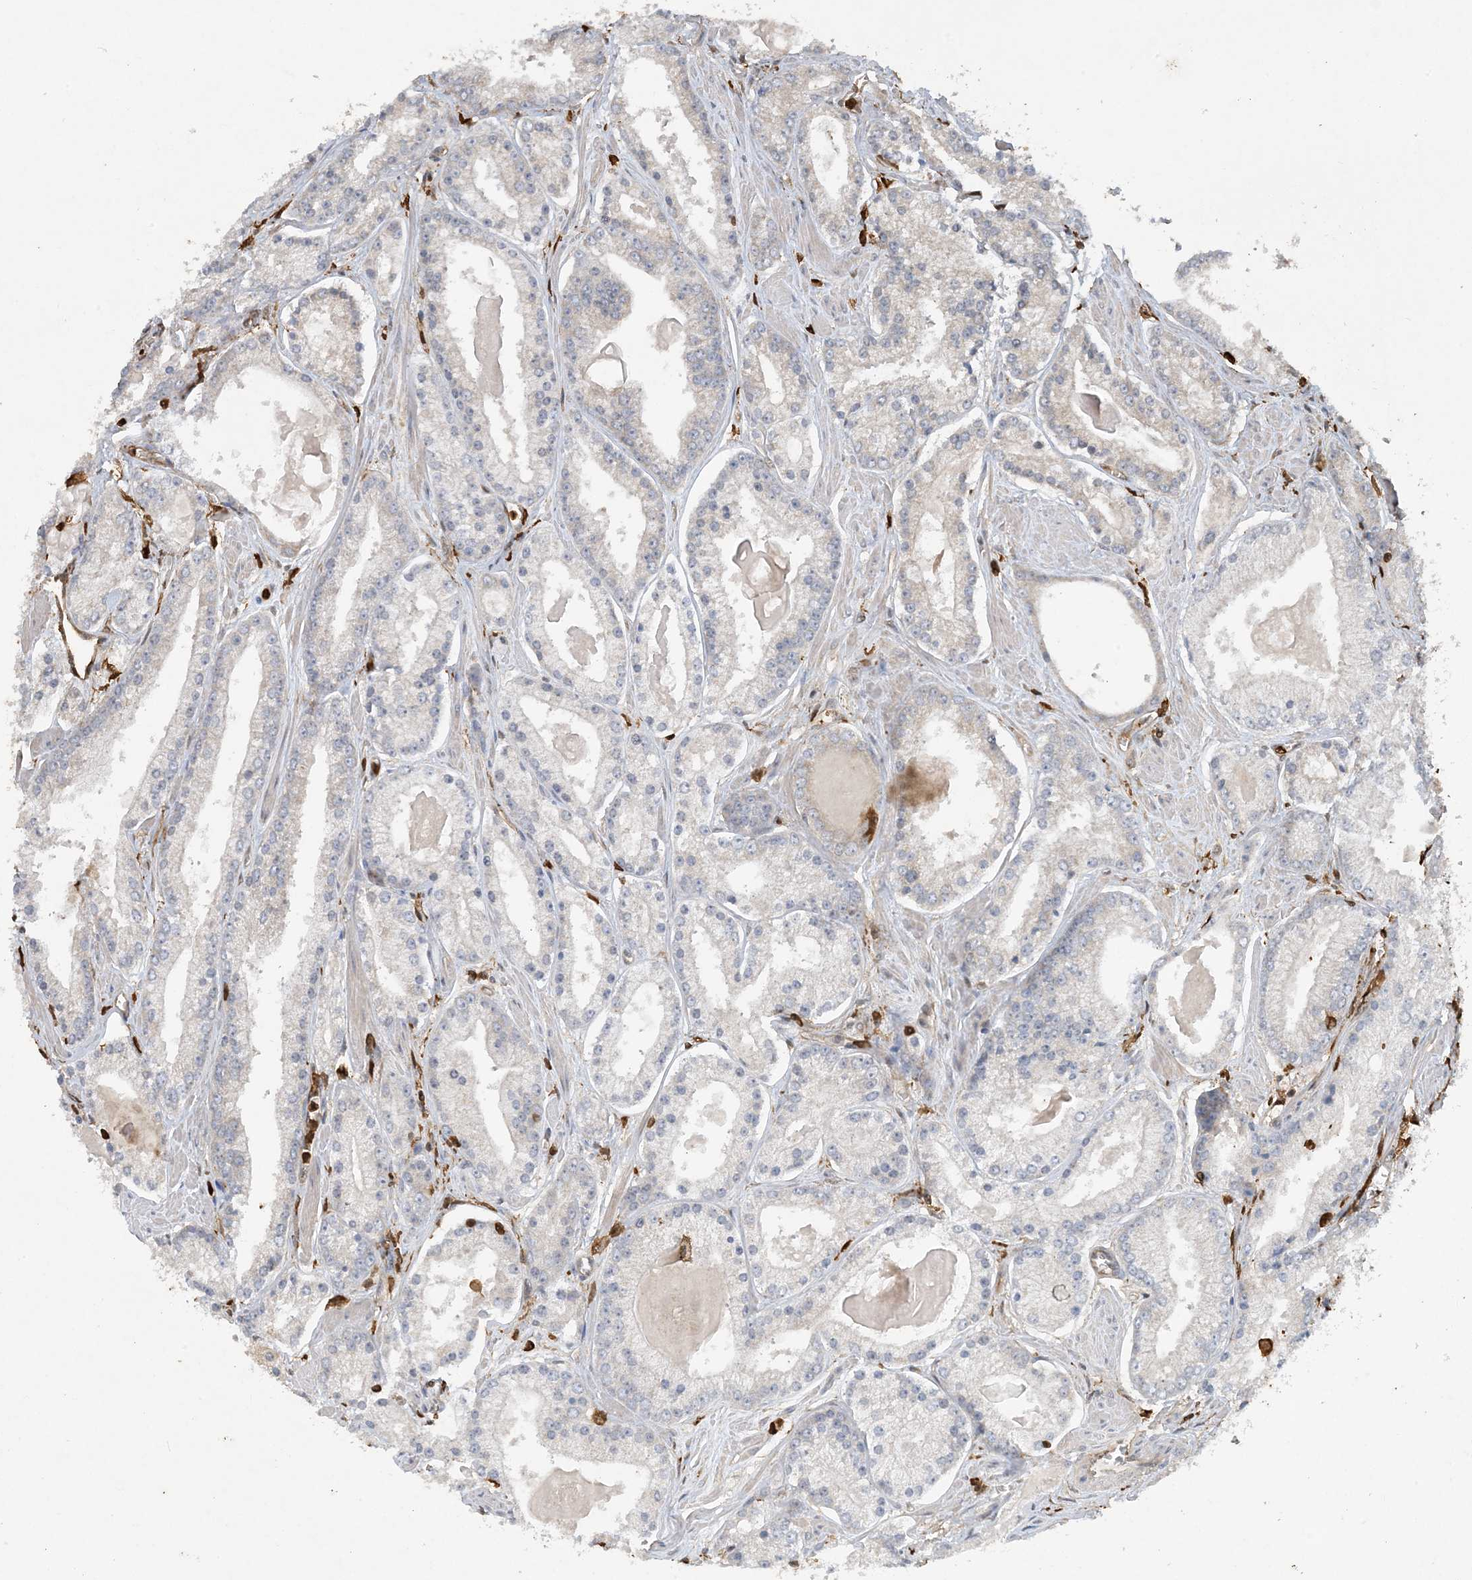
{"staining": {"intensity": "negative", "quantity": "none", "location": "none"}, "tissue": "prostate cancer", "cell_type": "Tumor cells", "image_type": "cancer", "snomed": [{"axis": "morphology", "description": "Adenocarcinoma, Low grade"}, {"axis": "topography", "description": "Prostate"}], "caption": "Prostate cancer (adenocarcinoma (low-grade)) stained for a protein using IHC reveals no positivity tumor cells.", "gene": "TMSB4X", "patient": {"sex": "male", "age": 54}}